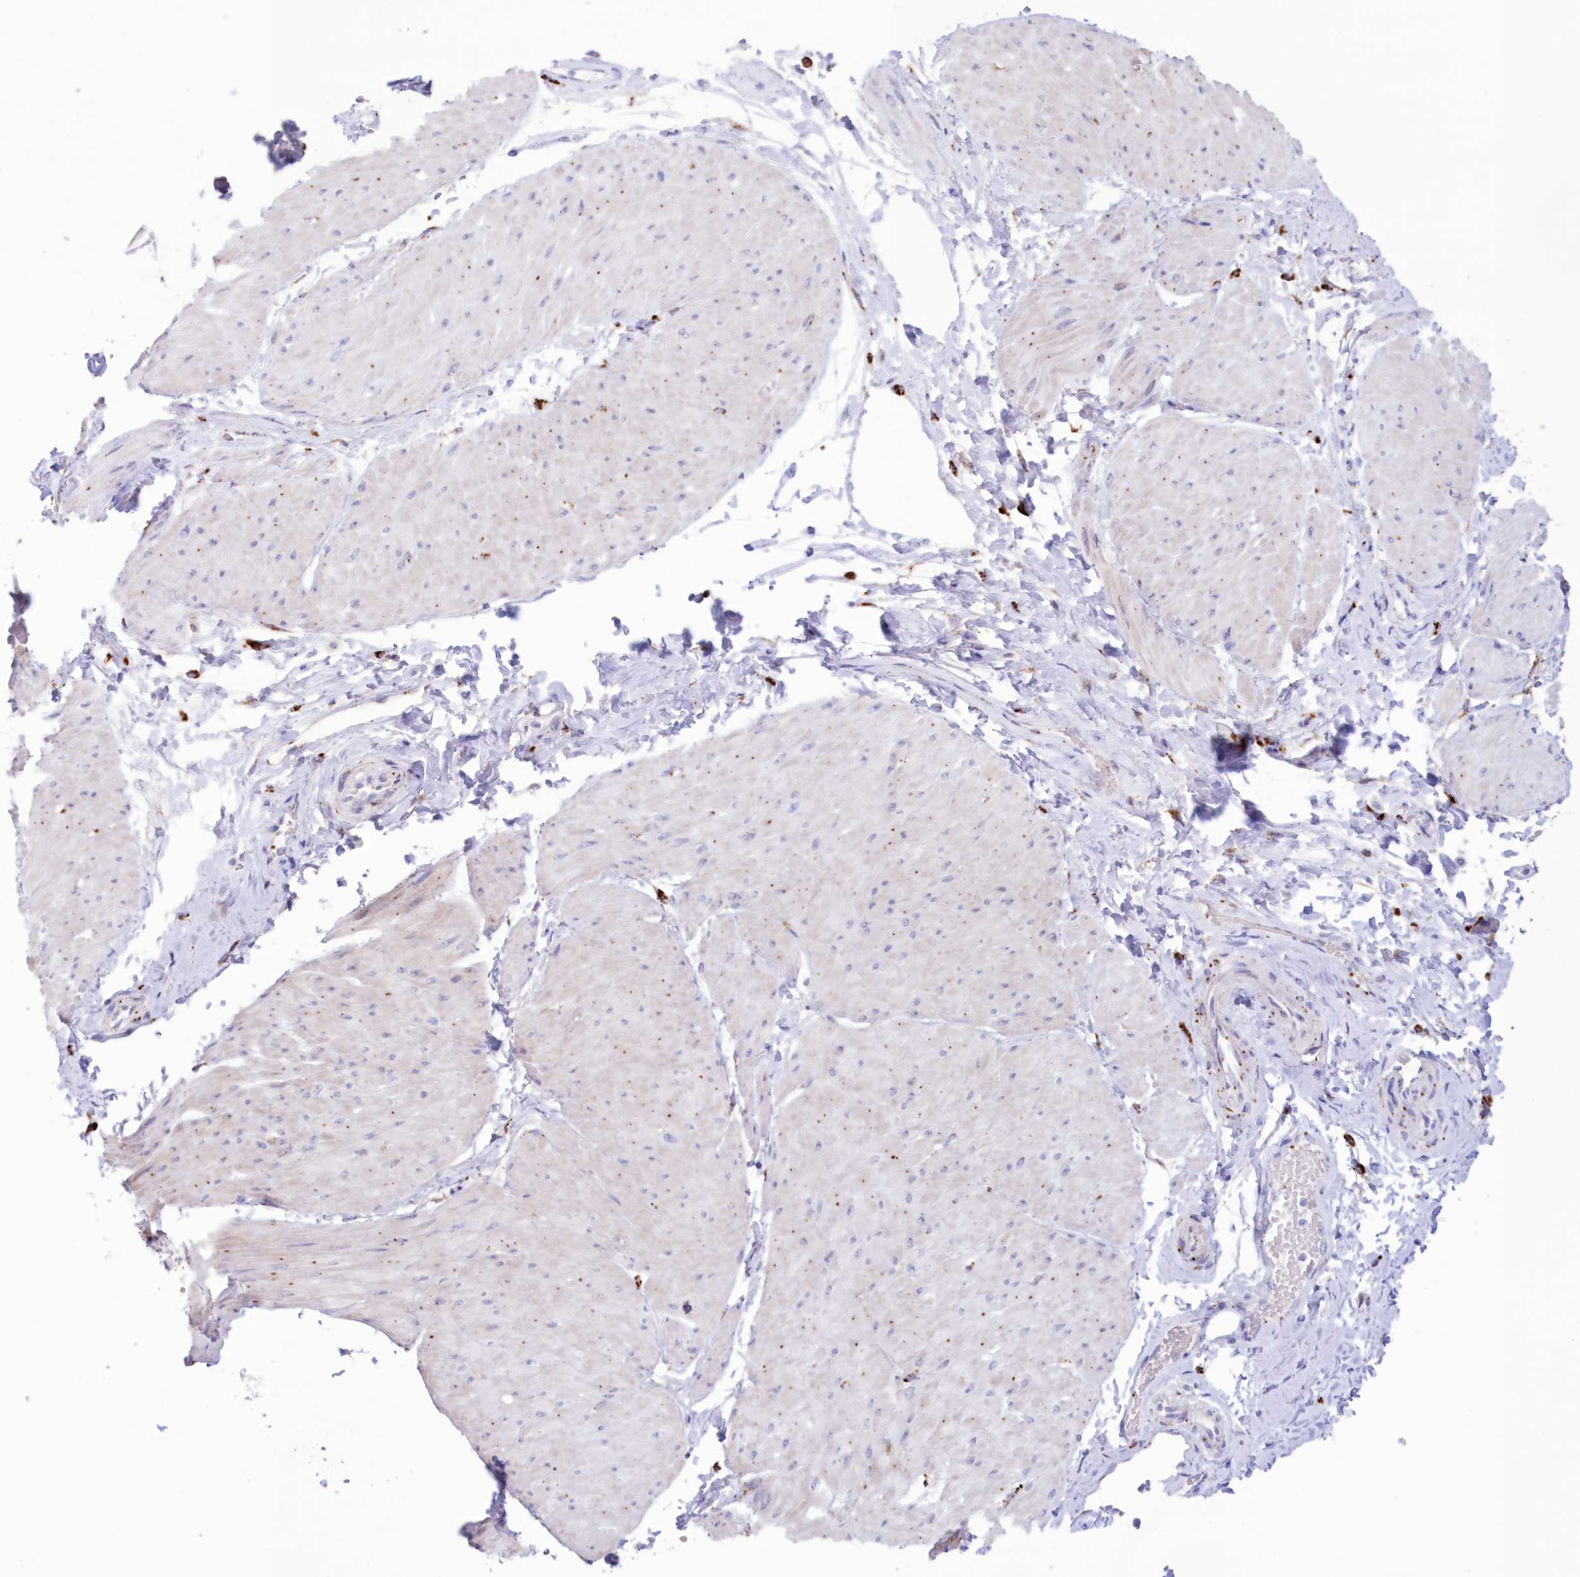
{"staining": {"intensity": "moderate", "quantity": "25%-75%", "location": "cytoplasmic/membranous"}, "tissue": "smooth muscle", "cell_type": "Smooth muscle cells", "image_type": "normal", "snomed": [{"axis": "morphology", "description": "Urothelial carcinoma, High grade"}, {"axis": "topography", "description": "Urinary bladder"}], "caption": "This image shows benign smooth muscle stained with immunohistochemistry (IHC) to label a protein in brown. The cytoplasmic/membranous of smooth muscle cells show moderate positivity for the protein. Nuclei are counter-stained blue.", "gene": "TPP1", "patient": {"sex": "male", "age": 46}}